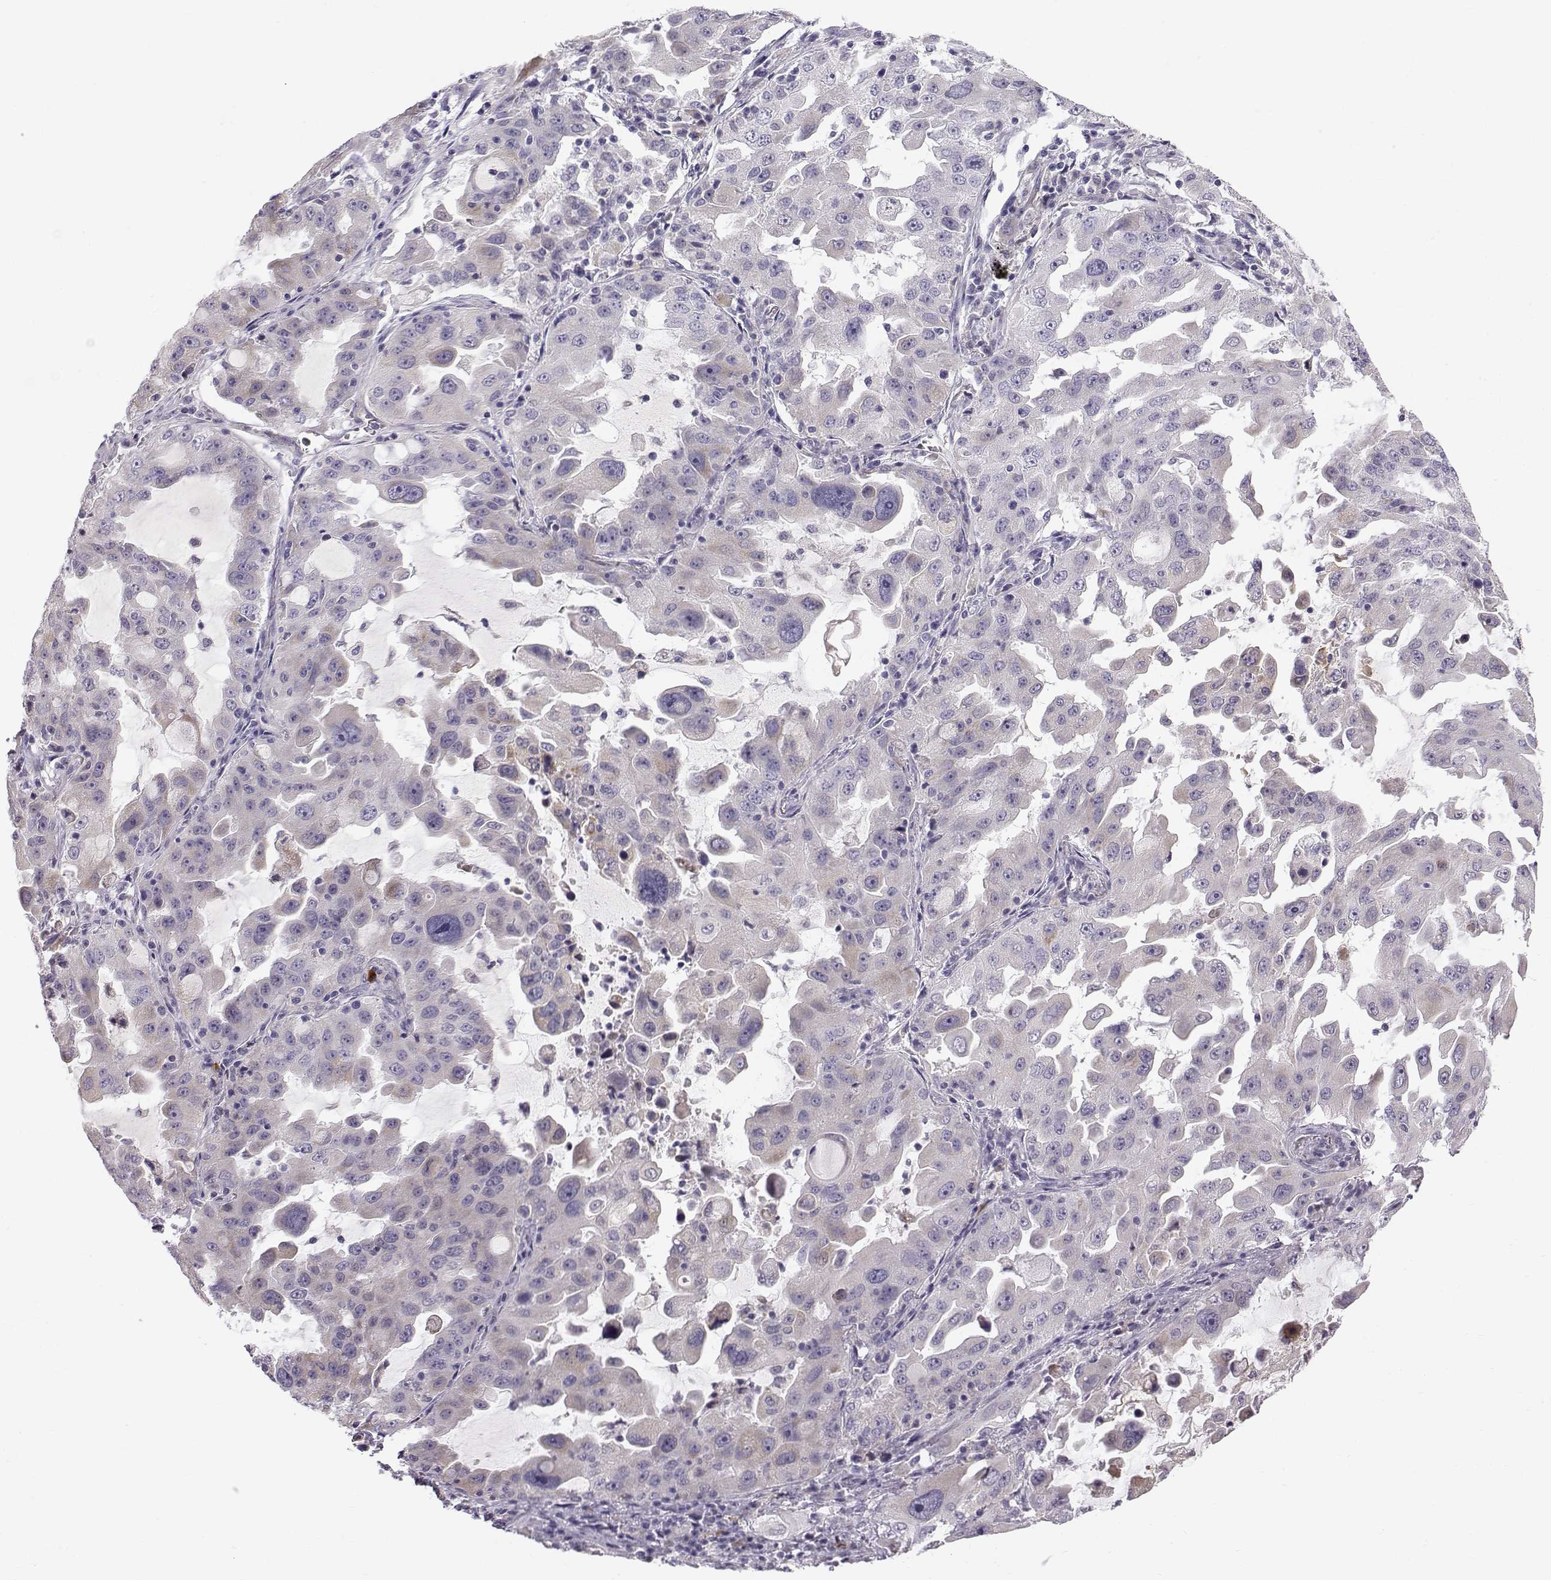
{"staining": {"intensity": "moderate", "quantity": "25%-75%", "location": "cytoplasmic/membranous"}, "tissue": "lung cancer", "cell_type": "Tumor cells", "image_type": "cancer", "snomed": [{"axis": "morphology", "description": "Adenocarcinoma, NOS"}, {"axis": "topography", "description": "Lung"}], "caption": "Human lung cancer stained with a protein marker reveals moderate staining in tumor cells.", "gene": "ACSL6", "patient": {"sex": "female", "age": 61}}